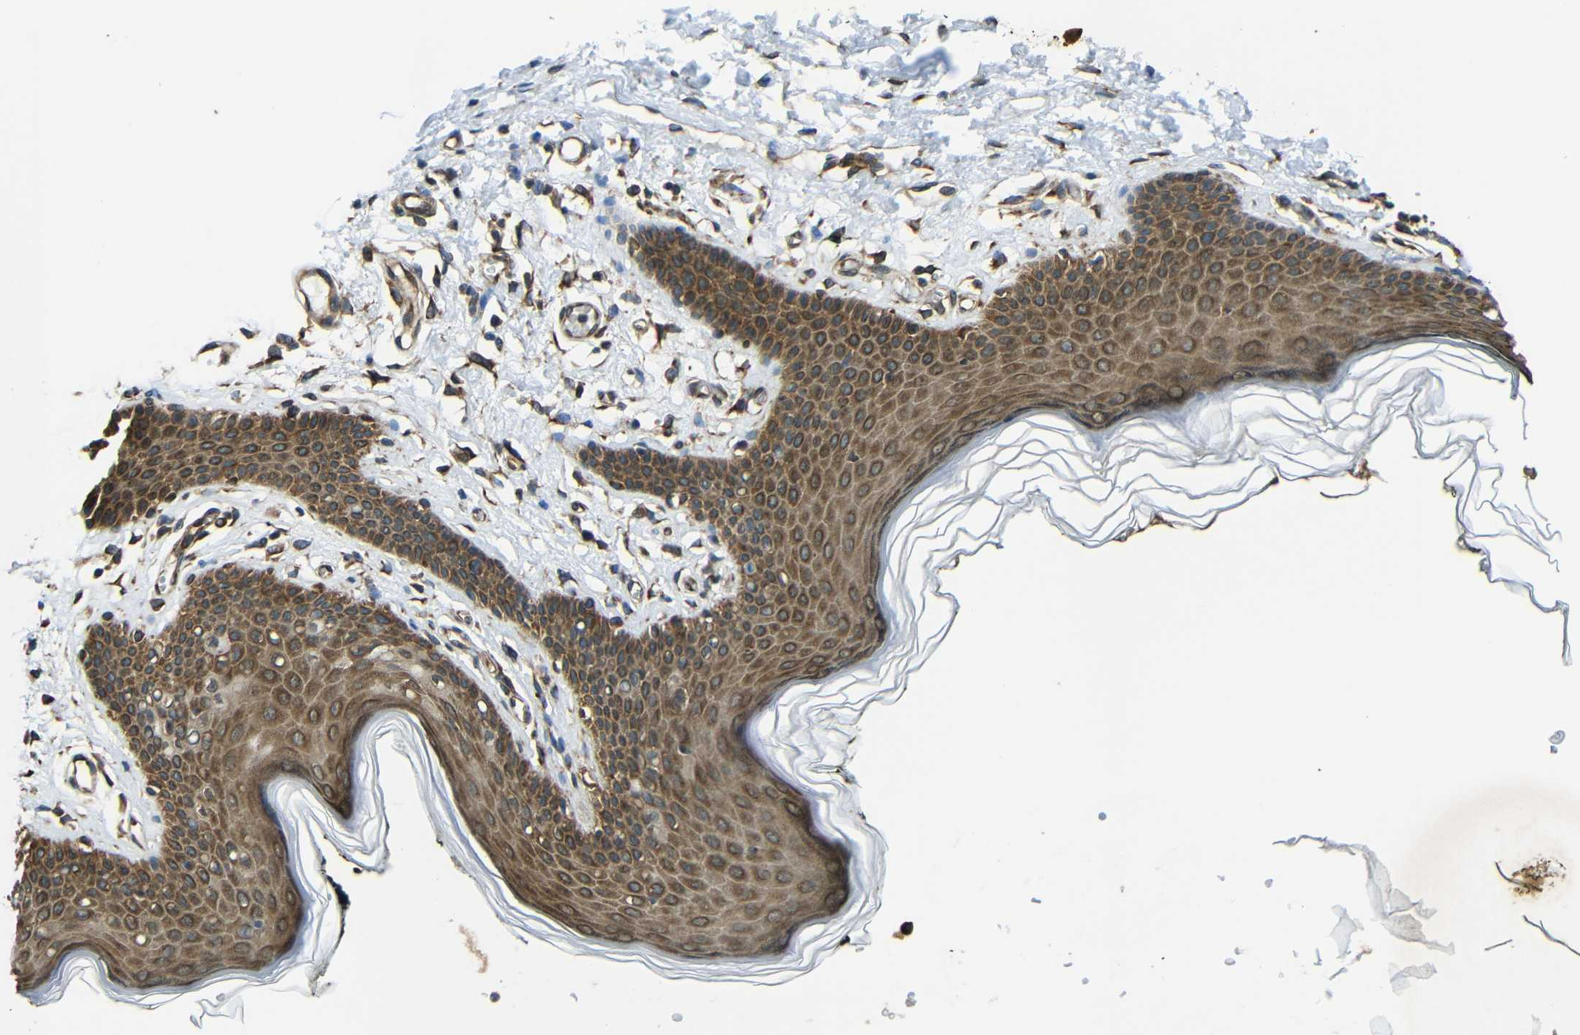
{"staining": {"intensity": "moderate", "quantity": ">75%", "location": "cytoplasmic/membranous"}, "tissue": "skin", "cell_type": "Epidermal cells", "image_type": "normal", "snomed": [{"axis": "morphology", "description": "Normal tissue, NOS"}, {"axis": "morphology", "description": "Inflammation, NOS"}, {"axis": "topography", "description": "Vulva"}], "caption": "An image showing moderate cytoplasmic/membranous positivity in approximately >75% of epidermal cells in unremarkable skin, as visualized by brown immunohistochemical staining.", "gene": "VAPB", "patient": {"sex": "female", "age": 84}}